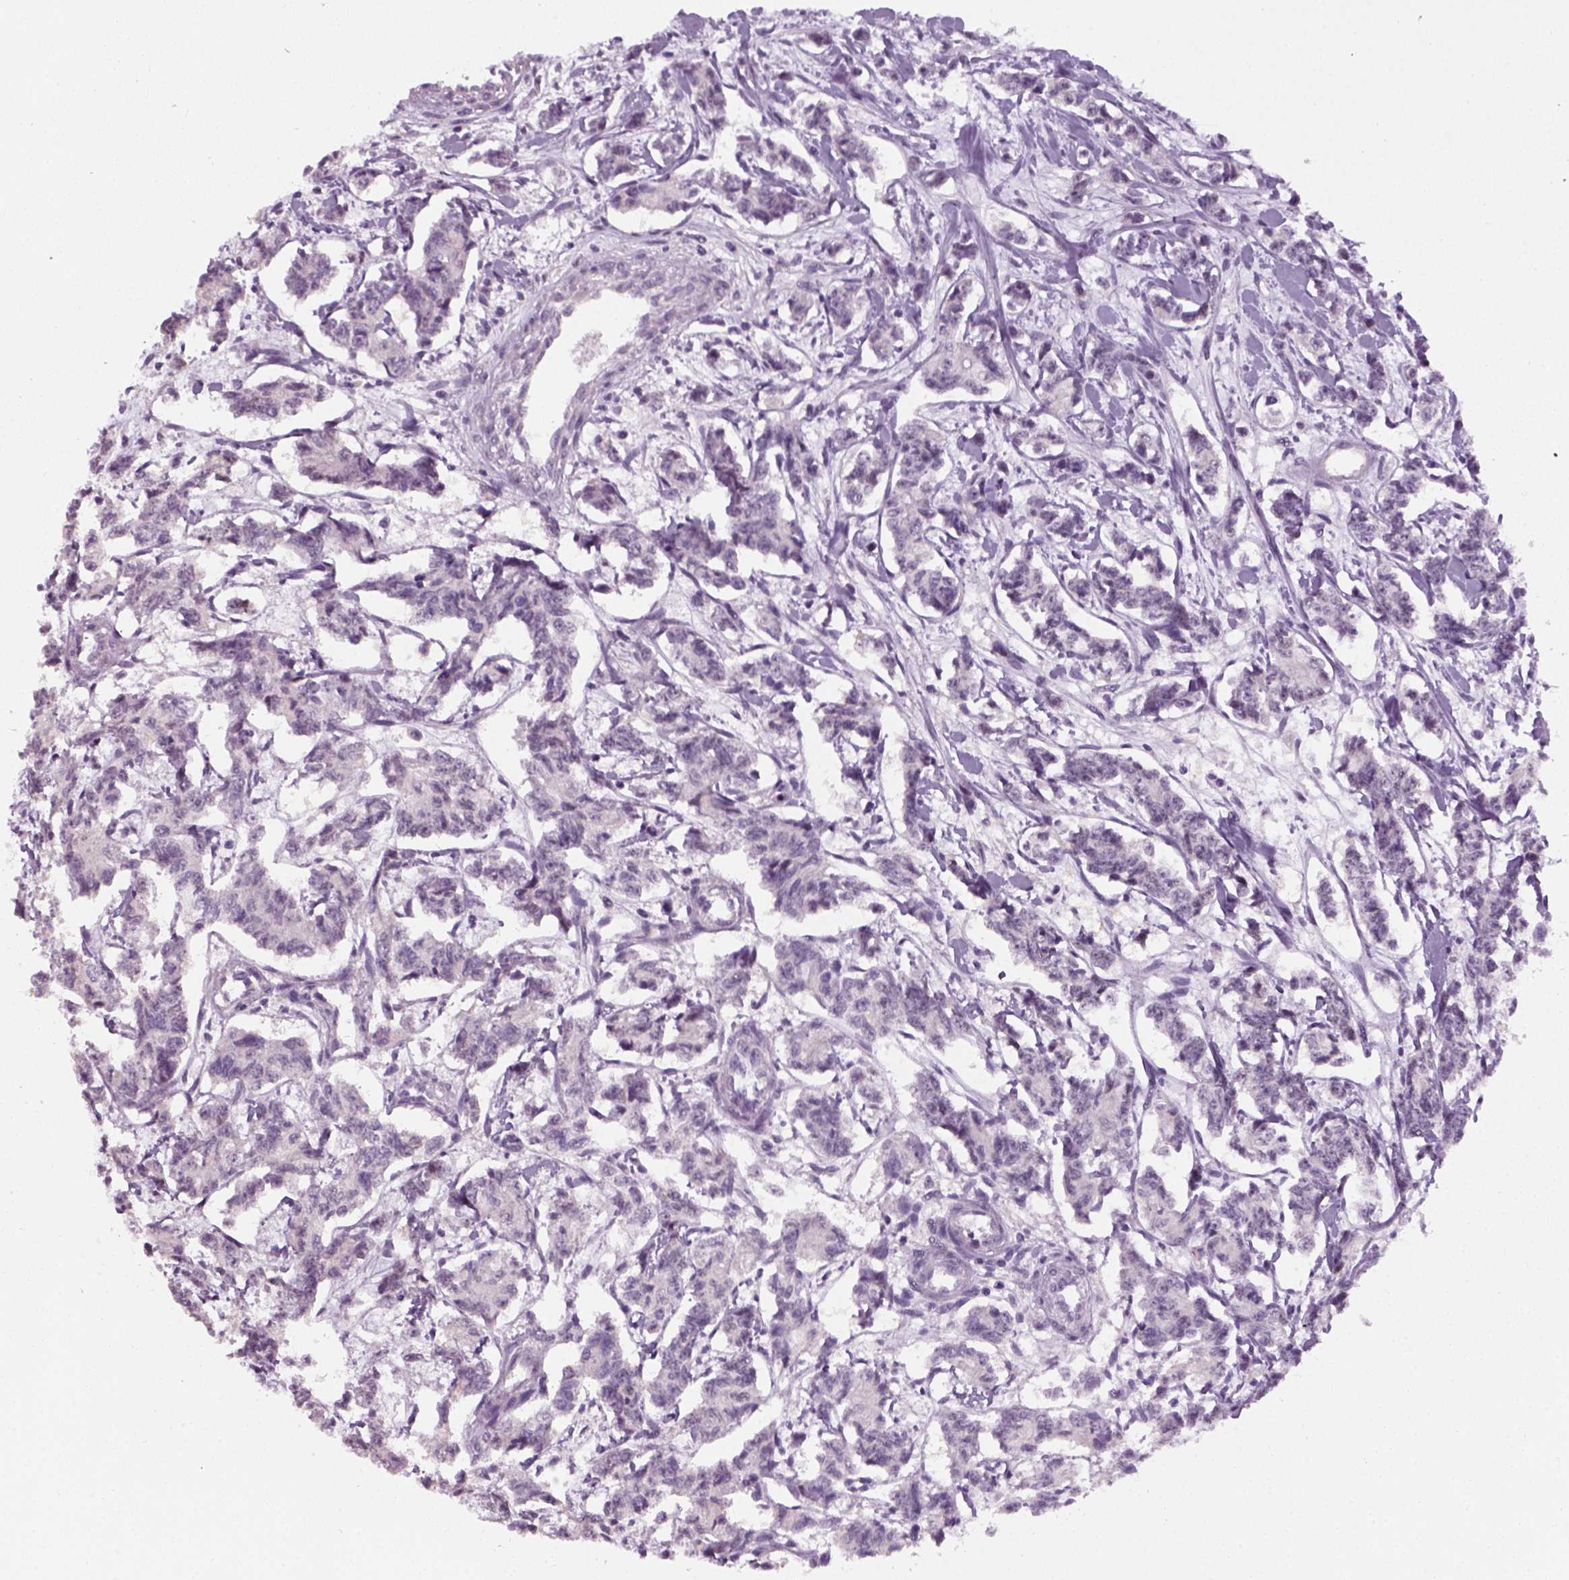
{"staining": {"intensity": "negative", "quantity": "none", "location": "none"}, "tissue": "carcinoid", "cell_type": "Tumor cells", "image_type": "cancer", "snomed": [{"axis": "morphology", "description": "Carcinoid, malignant, NOS"}, {"axis": "topography", "description": "Kidney"}], "caption": "A micrograph of carcinoid stained for a protein demonstrates no brown staining in tumor cells. (Brightfield microscopy of DAB (3,3'-diaminobenzidine) IHC at high magnification).", "gene": "ELOVL3", "patient": {"sex": "female", "age": 41}}